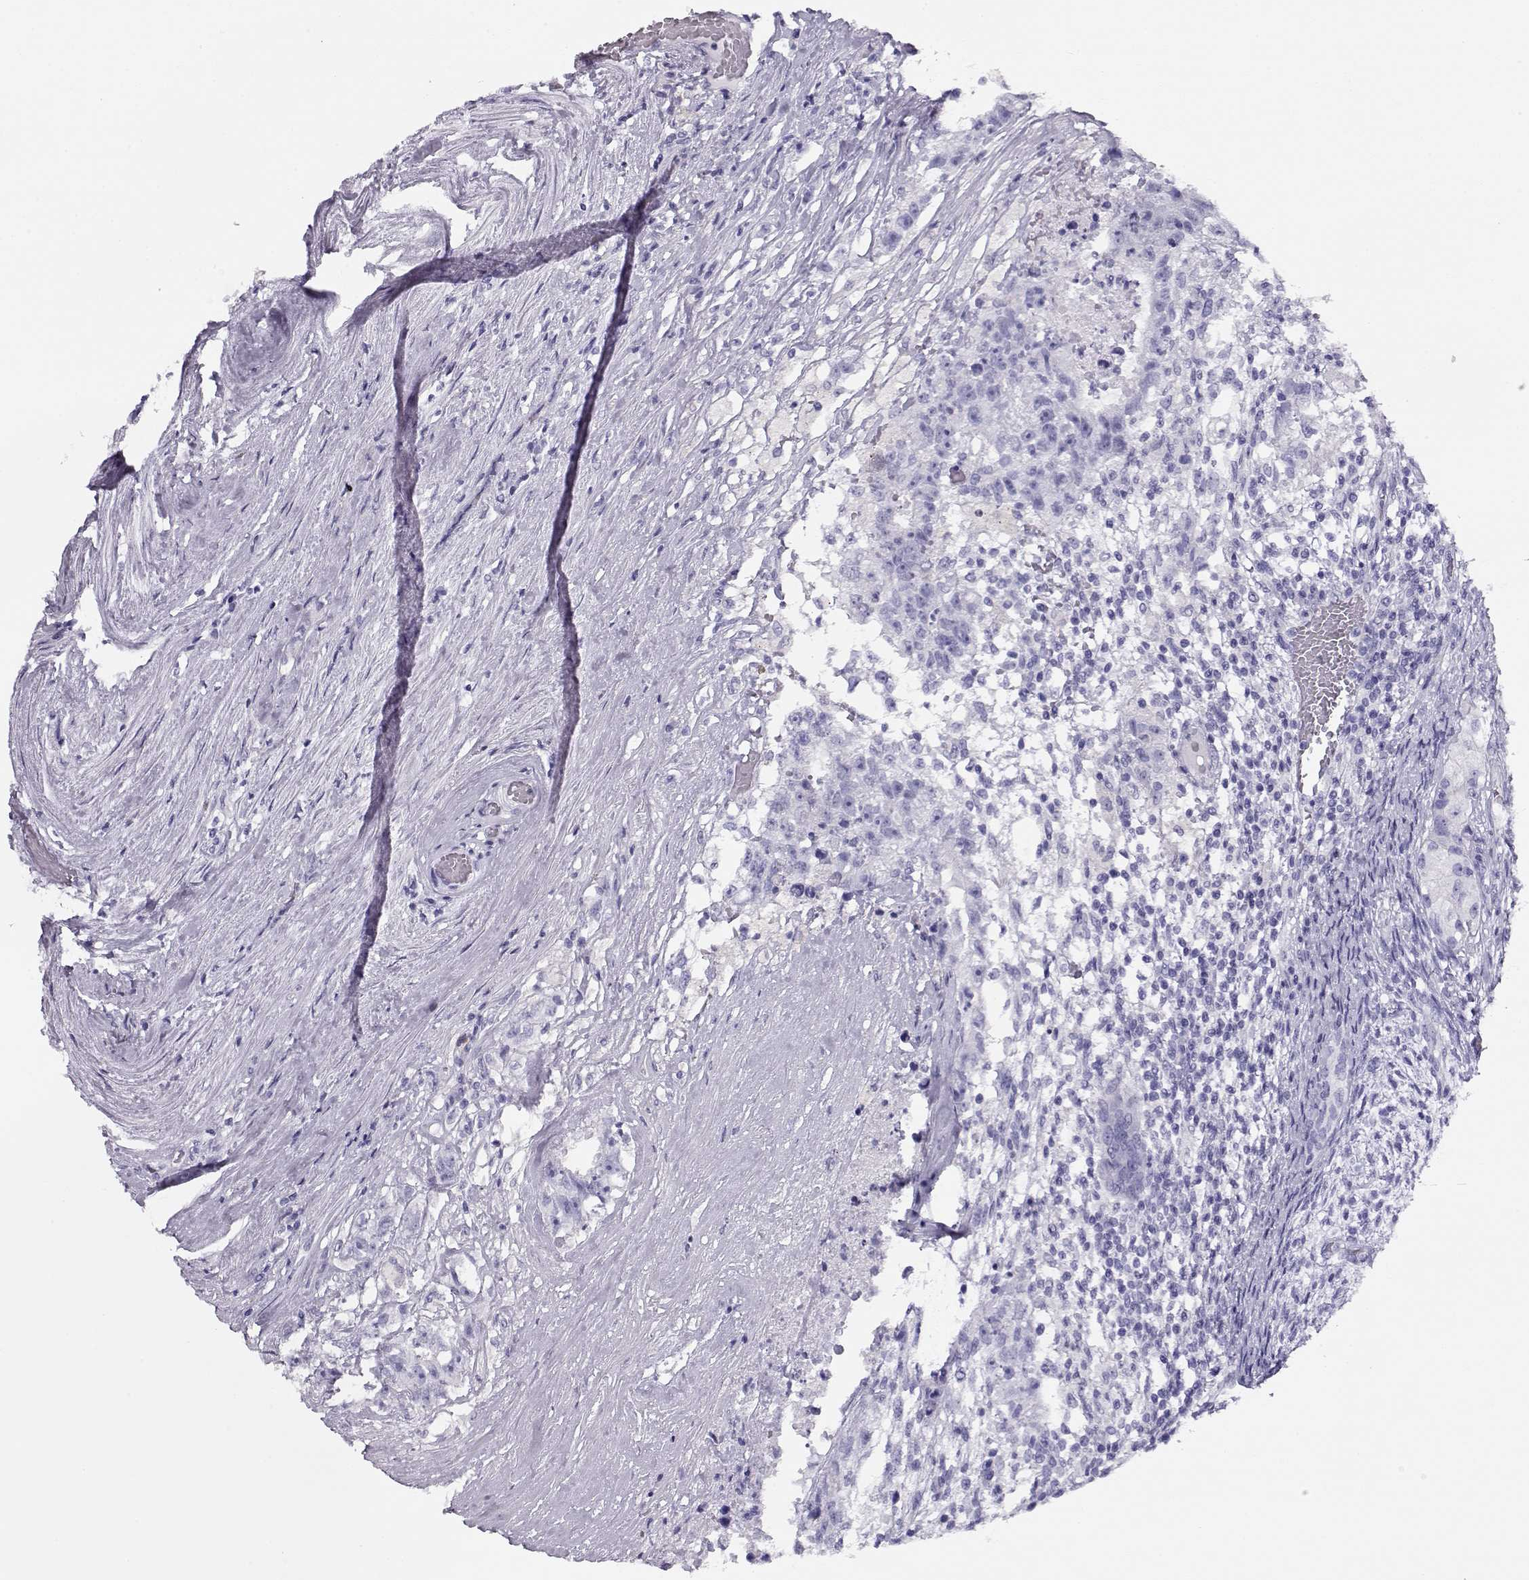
{"staining": {"intensity": "negative", "quantity": "none", "location": "none"}, "tissue": "testis cancer", "cell_type": "Tumor cells", "image_type": "cancer", "snomed": [{"axis": "morphology", "description": "Seminoma, NOS"}, {"axis": "morphology", "description": "Carcinoma, Embryonal, NOS"}, {"axis": "topography", "description": "Testis"}], "caption": "Protein analysis of seminoma (testis) demonstrates no significant positivity in tumor cells. (Stains: DAB immunohistochemistry with hematoxylin counter stain, Microscopy: brightfield microscopy at high magnification).", "gene": "CRX", "patient": {"sex": "male", "age": 41}}